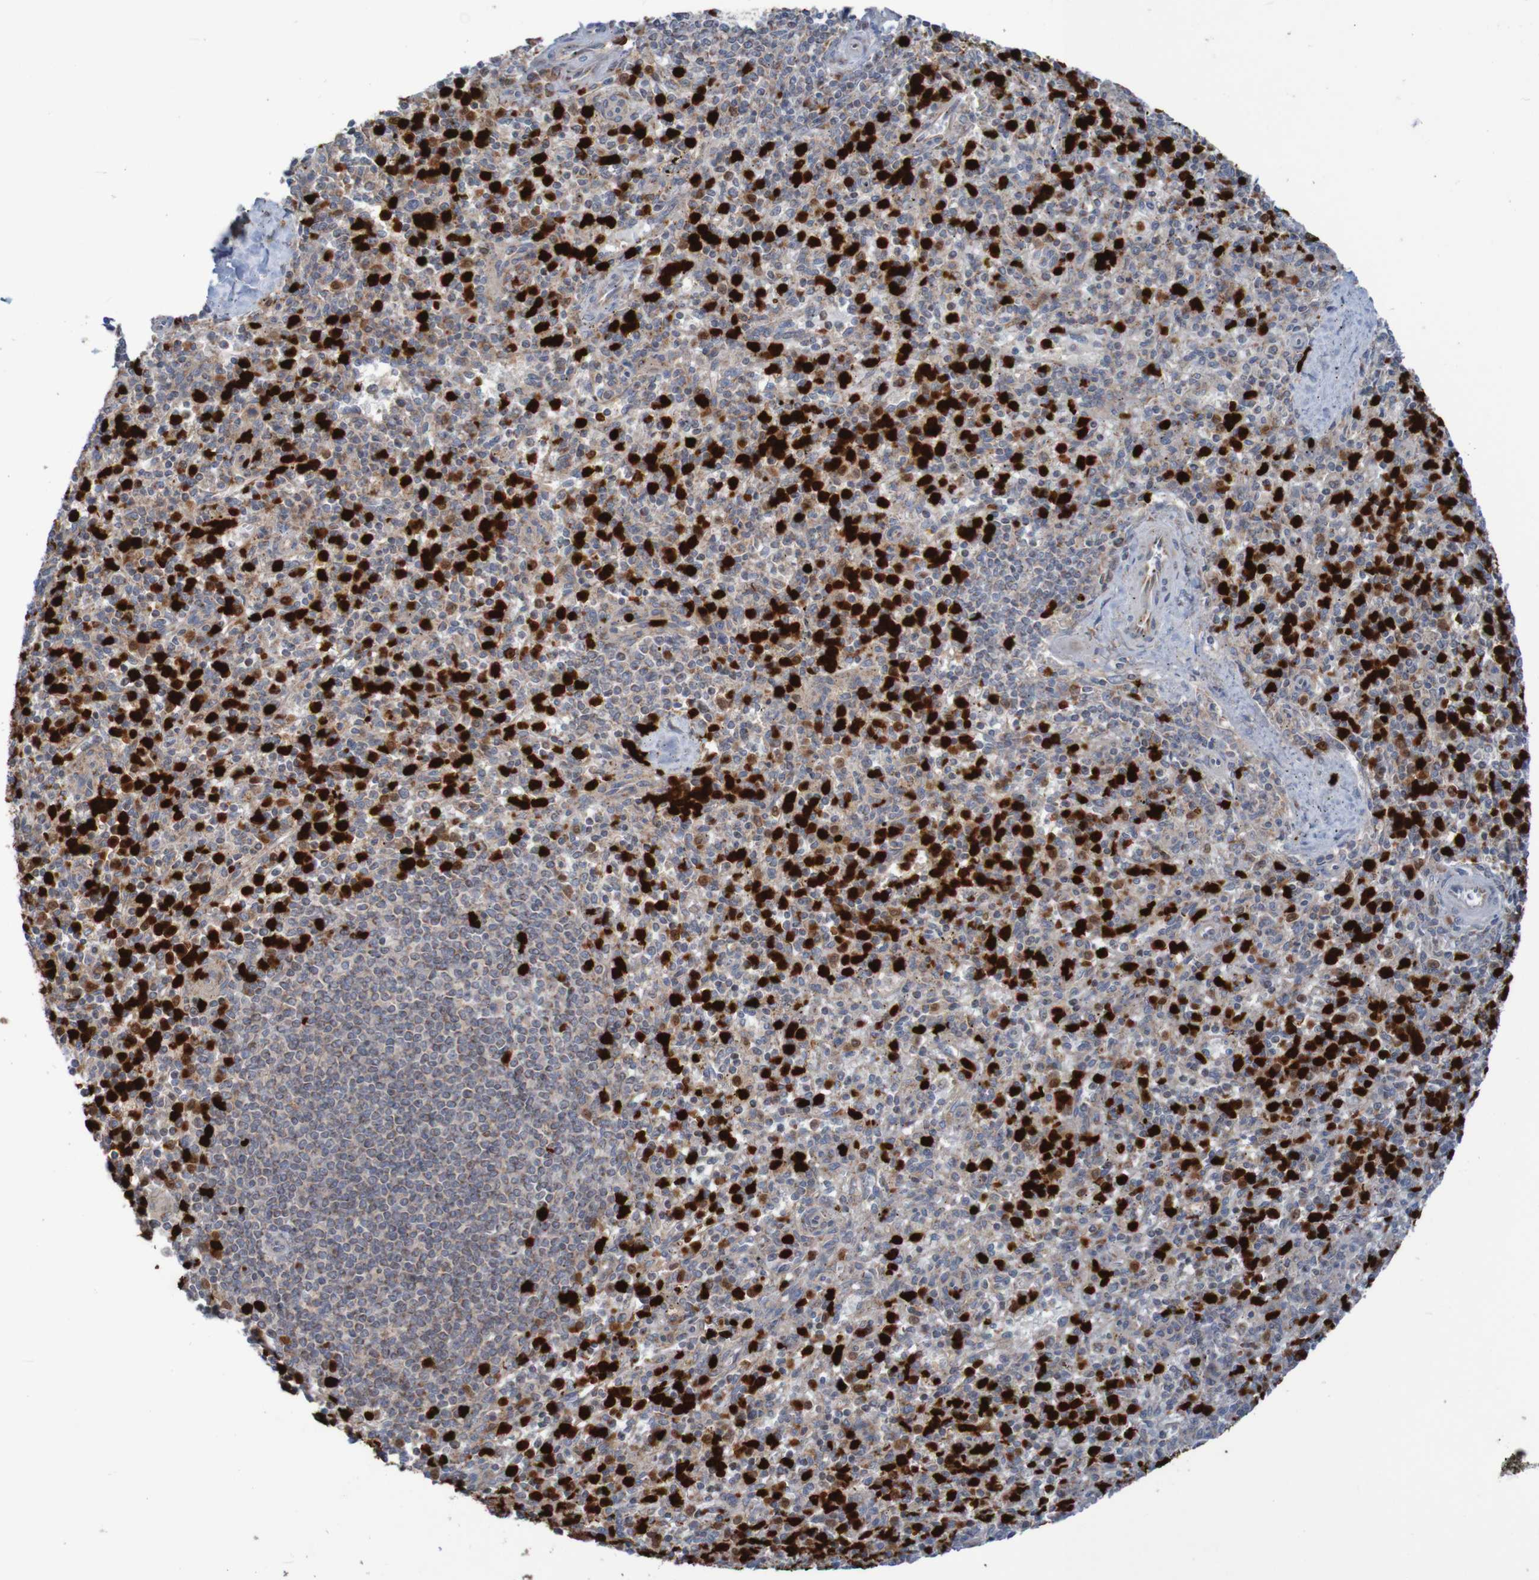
{"staining": {"intensity": "strong", "quantity": "25%-75%", "location": "cytoplasmic/membranous,nuclear"}, "tissue": "spleen", "cell_type": "Cells in red pulp", "image_type": "normal", "snomed": [{"axis": "morphology", "description": "Normal tissue, NOS"}, {"axis": "topography", "description": "Spleen"}], "caption": "Normal spleen demonstrates strong cytoplasmic/membranous,nuclear positivity in approximately 25%-75% of cells in red pulp.", "gene": "PARP4", "patient": {"sex": "male", "age": 72}}